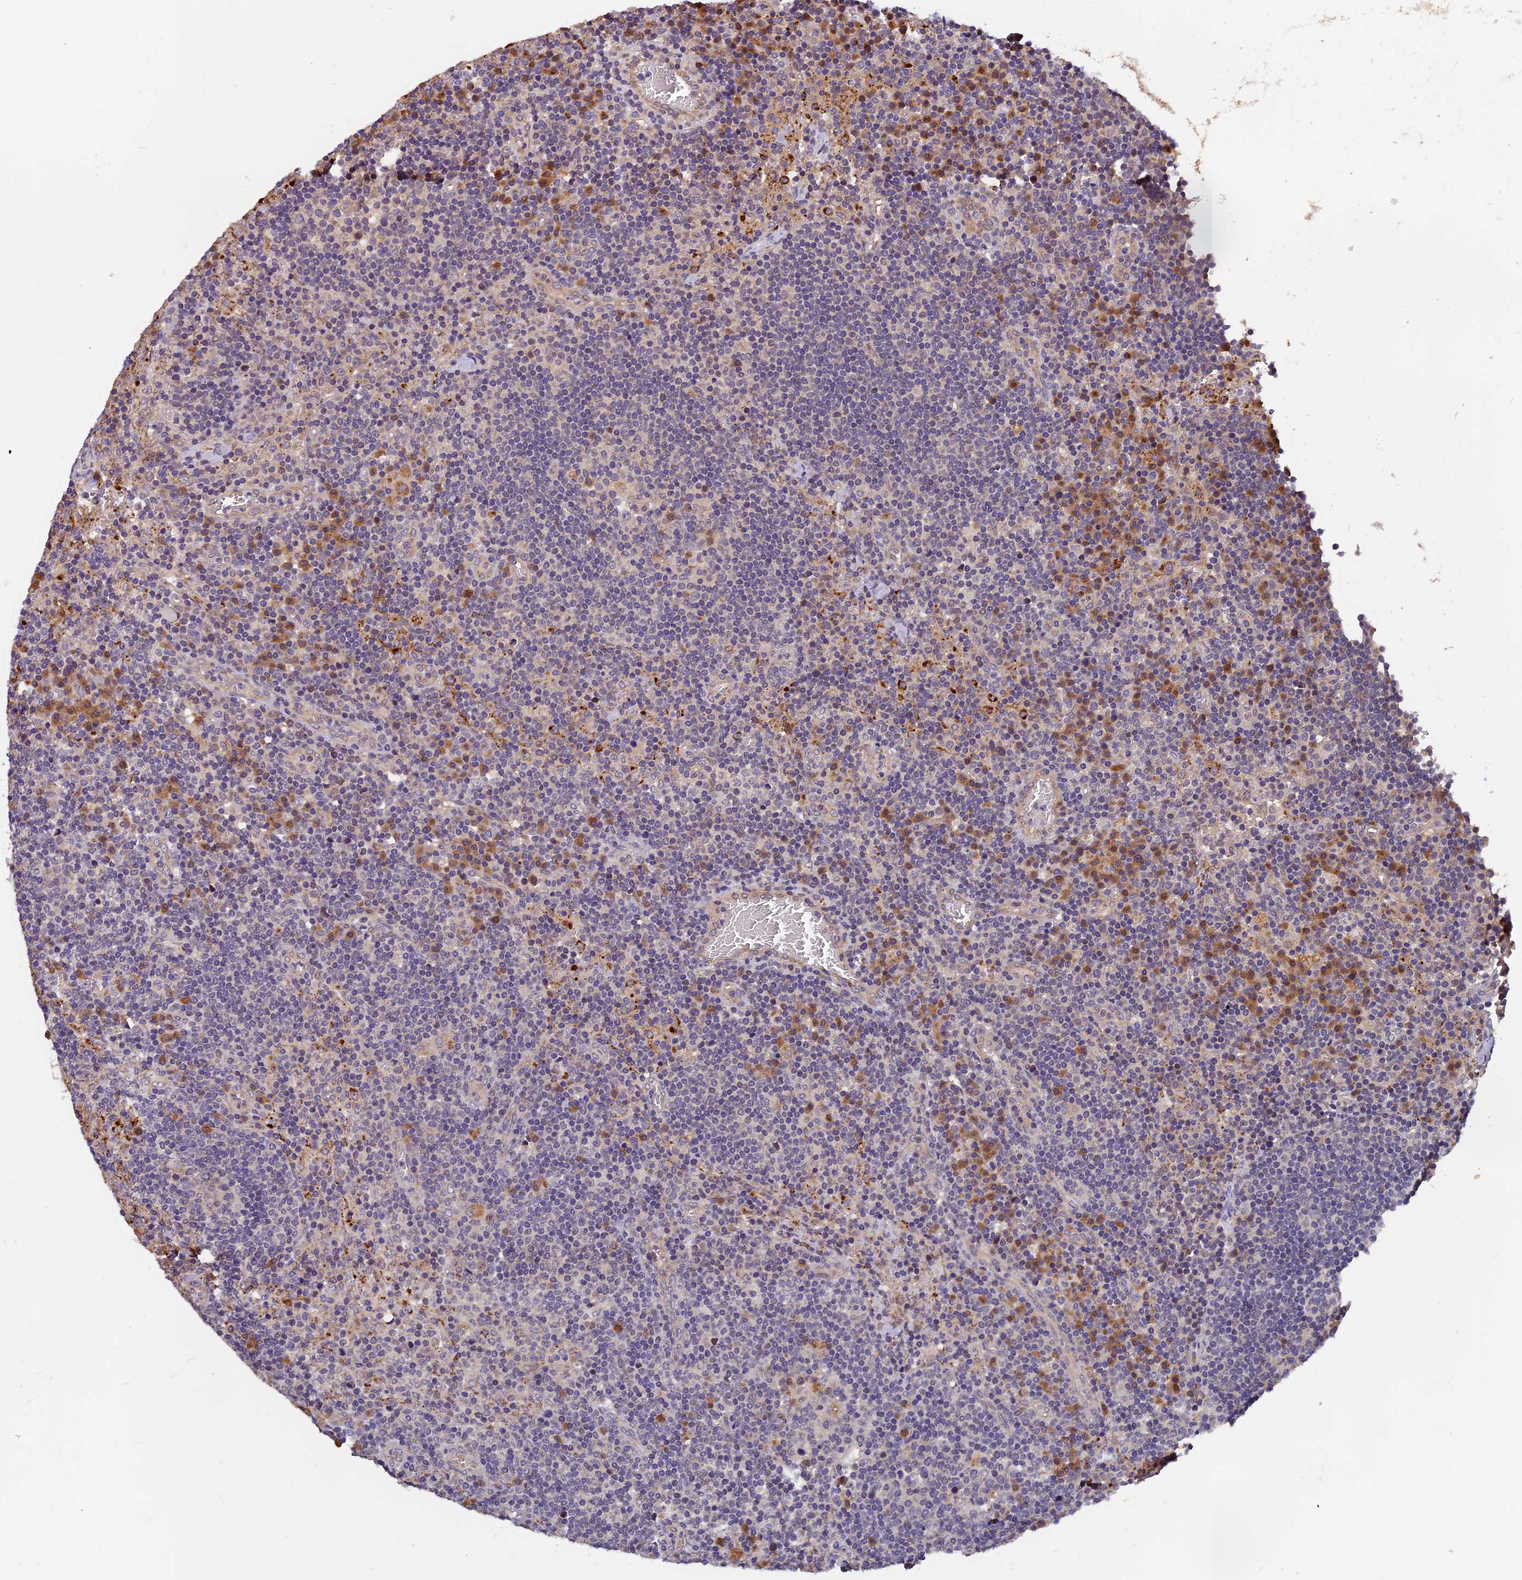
{"staining": {"intensity": "moderate", "quantity": "<25%", "location": "cytoplasmic/membranous,nuclear"}, "tissue": "lymph node", "cell_type": "Germinal center cells", "image_type": "normal", "snomed": [{"axis": "morphology", "description": "Normal tissue, NOS"}, {"axis": "topography", "description": "Lymph node"}], "caption": "Immunohistochemical staining of unremarkable human lymph node displays <25% levels of moderate cytoplasmic/membranous,nuclear protein staining in approximately <25% of germinal center cells. Nuclei are stained in blue.", "gene": "COPE", "patient": {"sex": "male", "age": 58}}